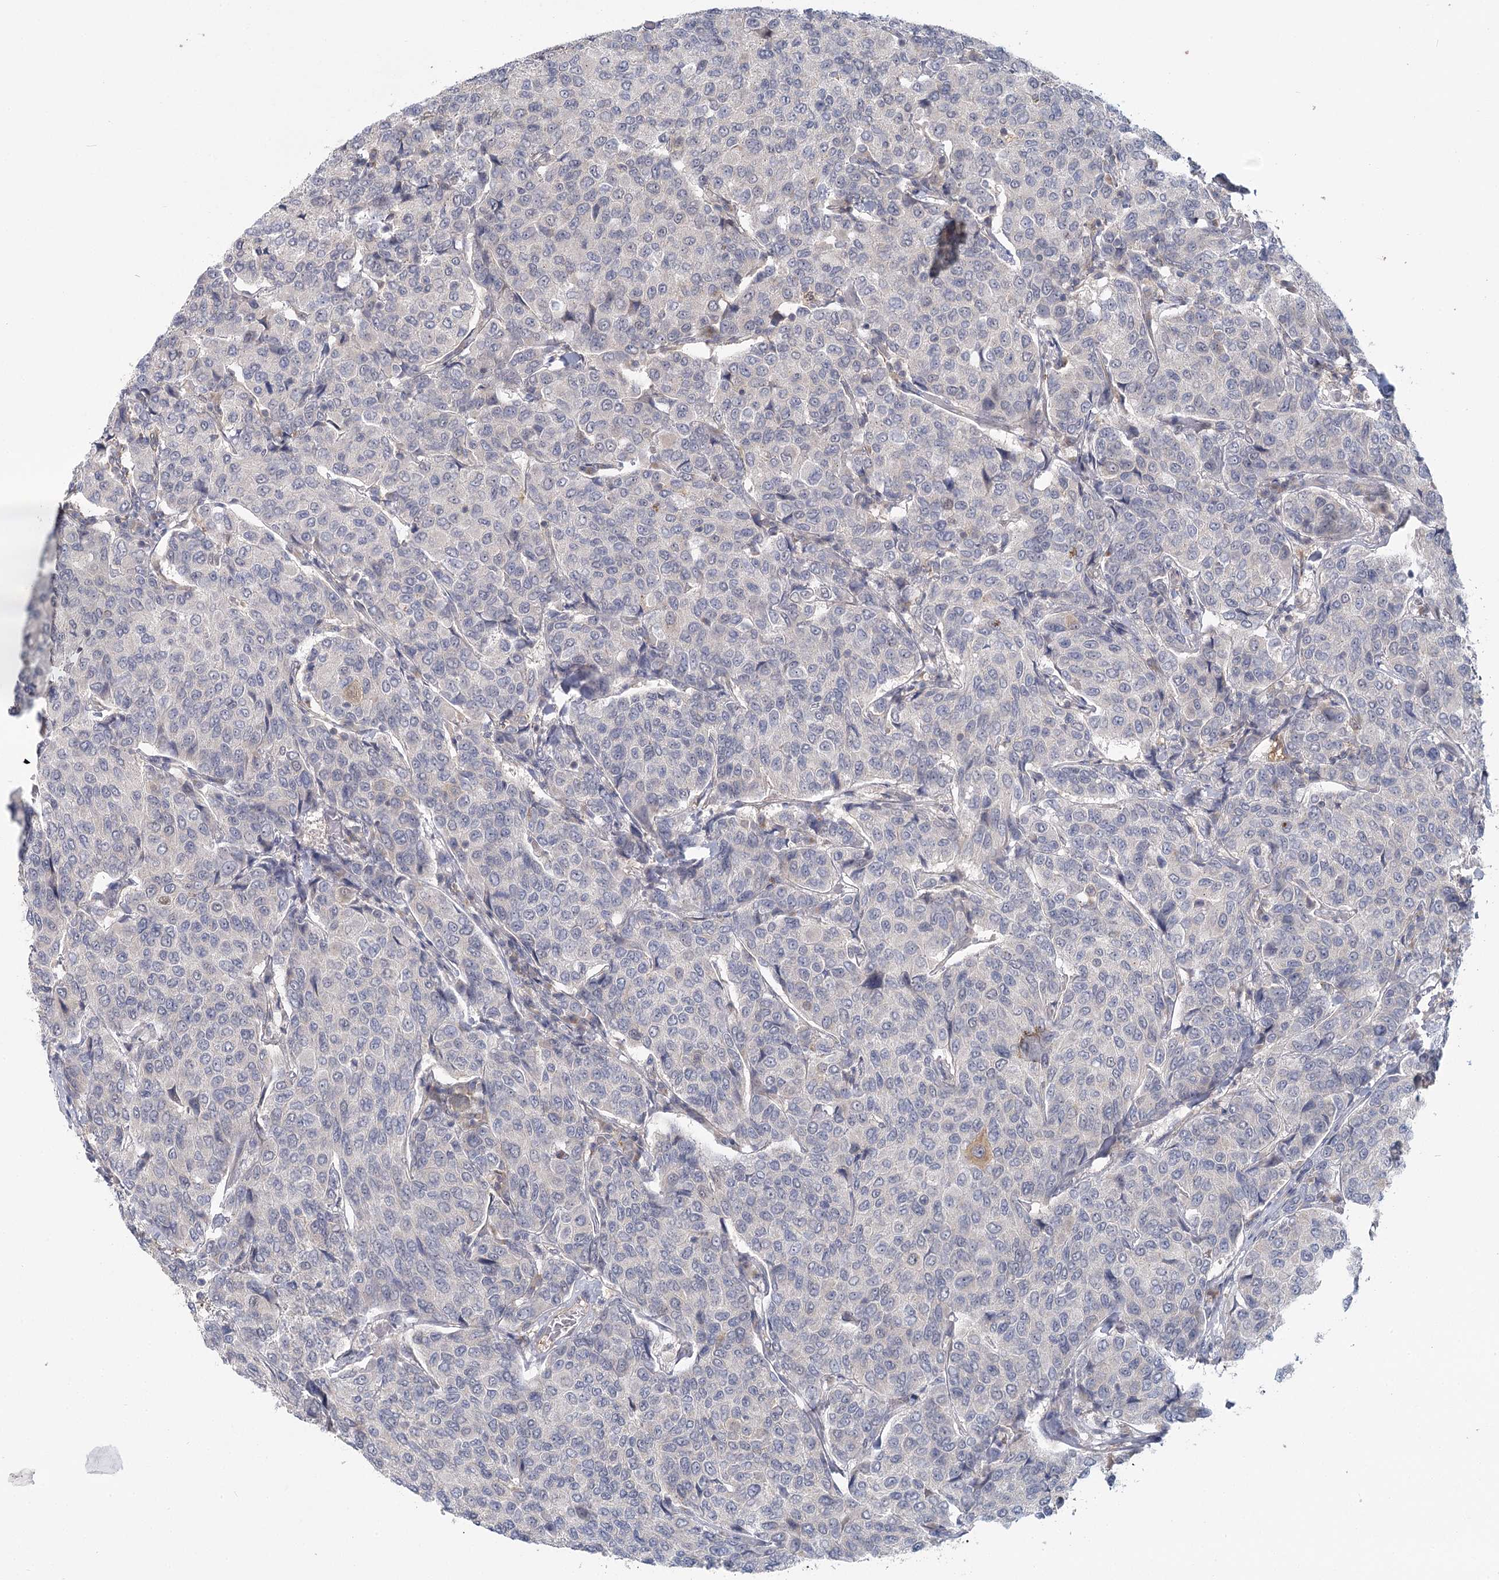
{"staining": {"intensity": "negative", "quantity": "none", "location": "none"}, "tissue": "breast cancer", "cell_type": "Tumor cells", "image_type": "cancer", "snomed": [{"axis": "morphology", "description": "Duct carcinoma"}, {"axis": "topography", "description": "Breast"}], "caption": "Tumor cells are negative for brown protein staining in breast cancer (intraductal carcinoma).", "gene": "USP11", "patient": {"sex": "female", "age": 55}}